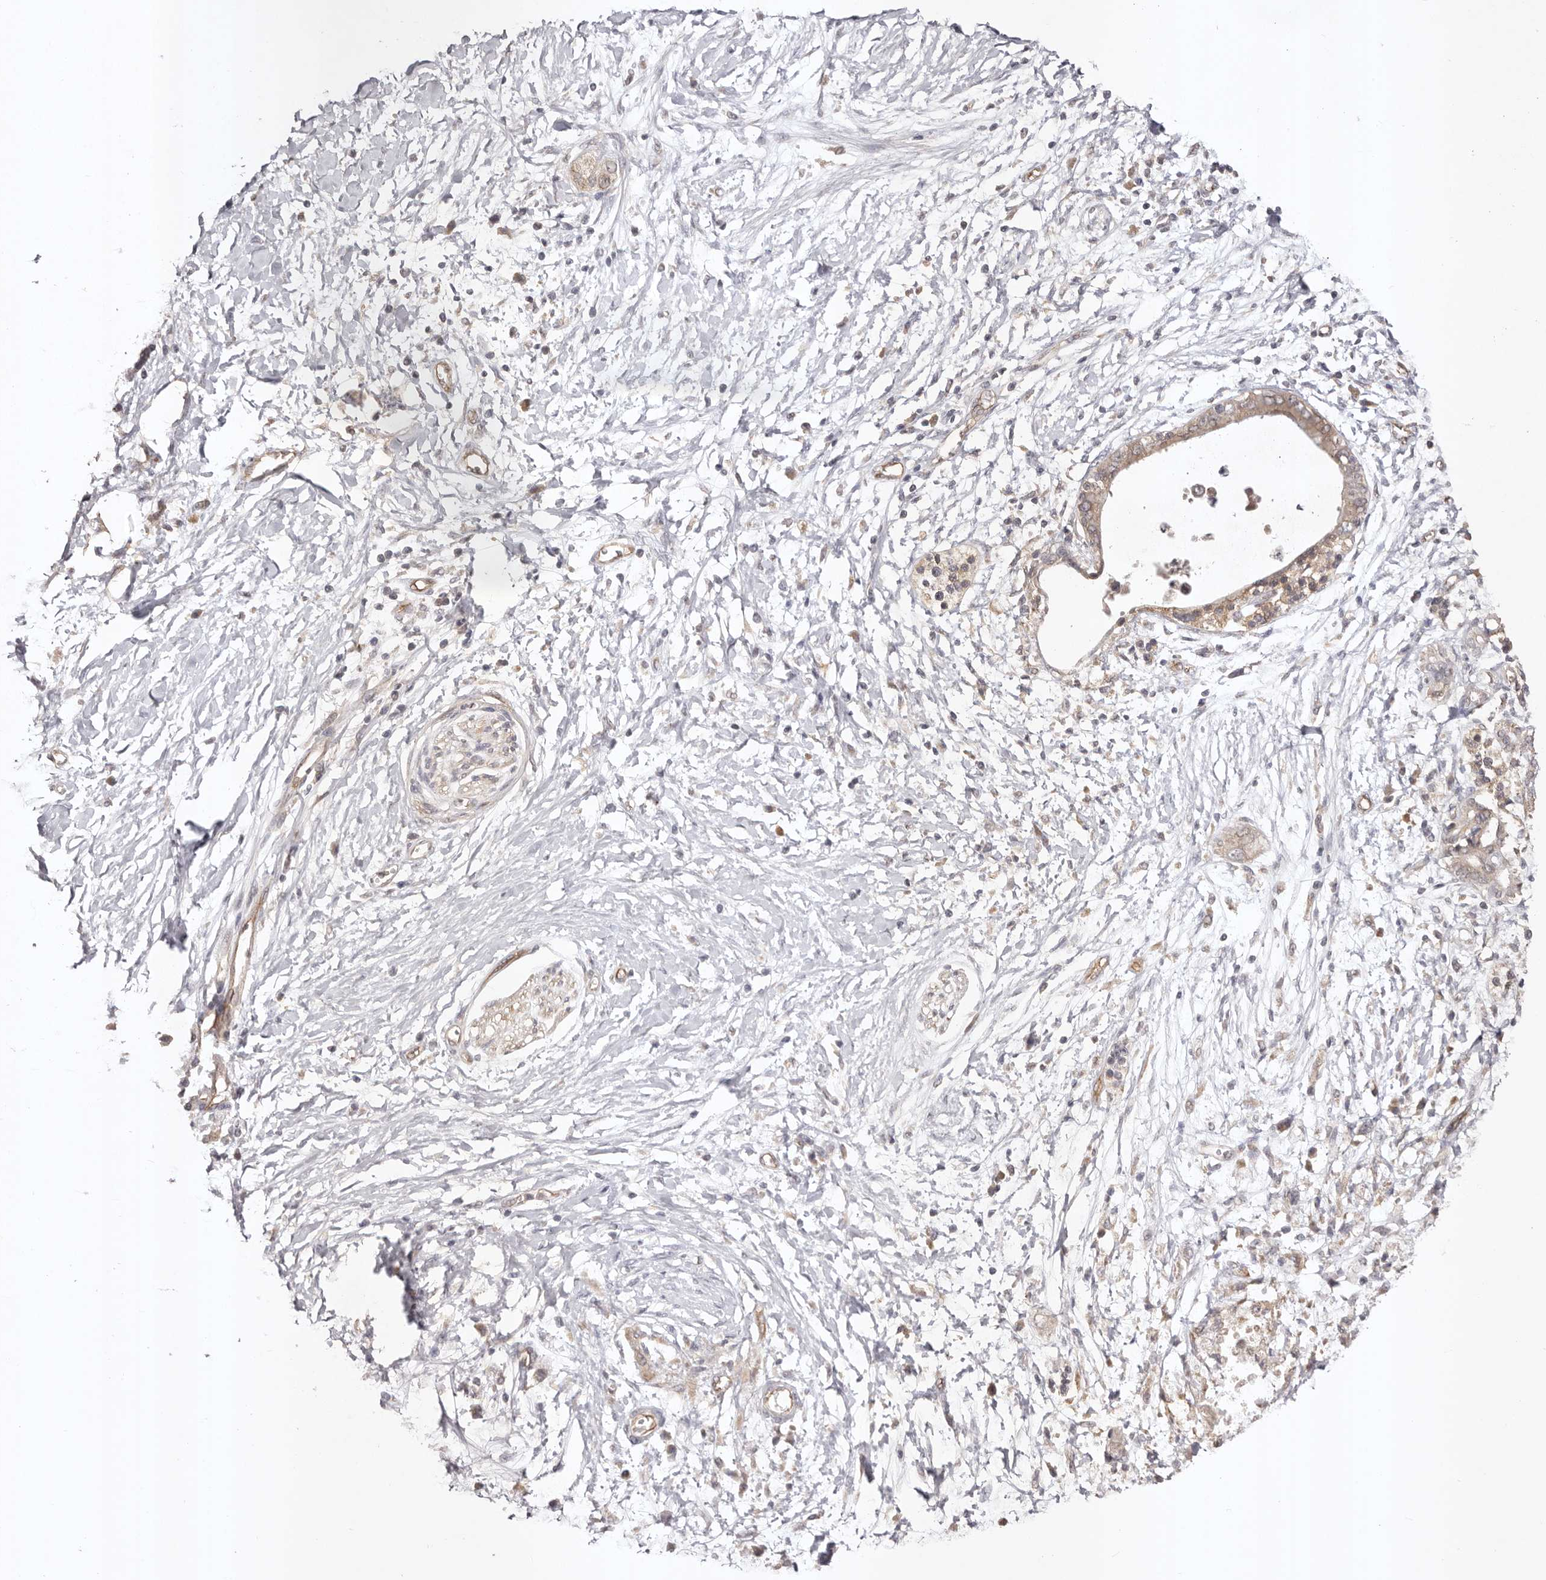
{"staining": {"intensity": "weak", "quantity": ">75%", "location": "cytoplasmic/membranous"}, "tissue": "pancreatic cancer", "cell_type": "Tumor cells", "image_type": "cancer", "snomed": [{"axis": "morphology", "description": "Normal tissue, NOS"}, {"axis": "morphology", "description": "Adenocarcinoma, NOS"}, {"axis": "topography", "description": "Pancreas"}, {"axis": "topography", "description": "Peripheral nerve tissue"}], "caption": "Pancreatic adenocarcinoma was stained to show a protein in brown. There is low levels of weak cytoplasmic/membranous positivity in approximately >75% of tumor cells.", "gene": "UBR2", "patient": {"sex": "male", "age": 59}}